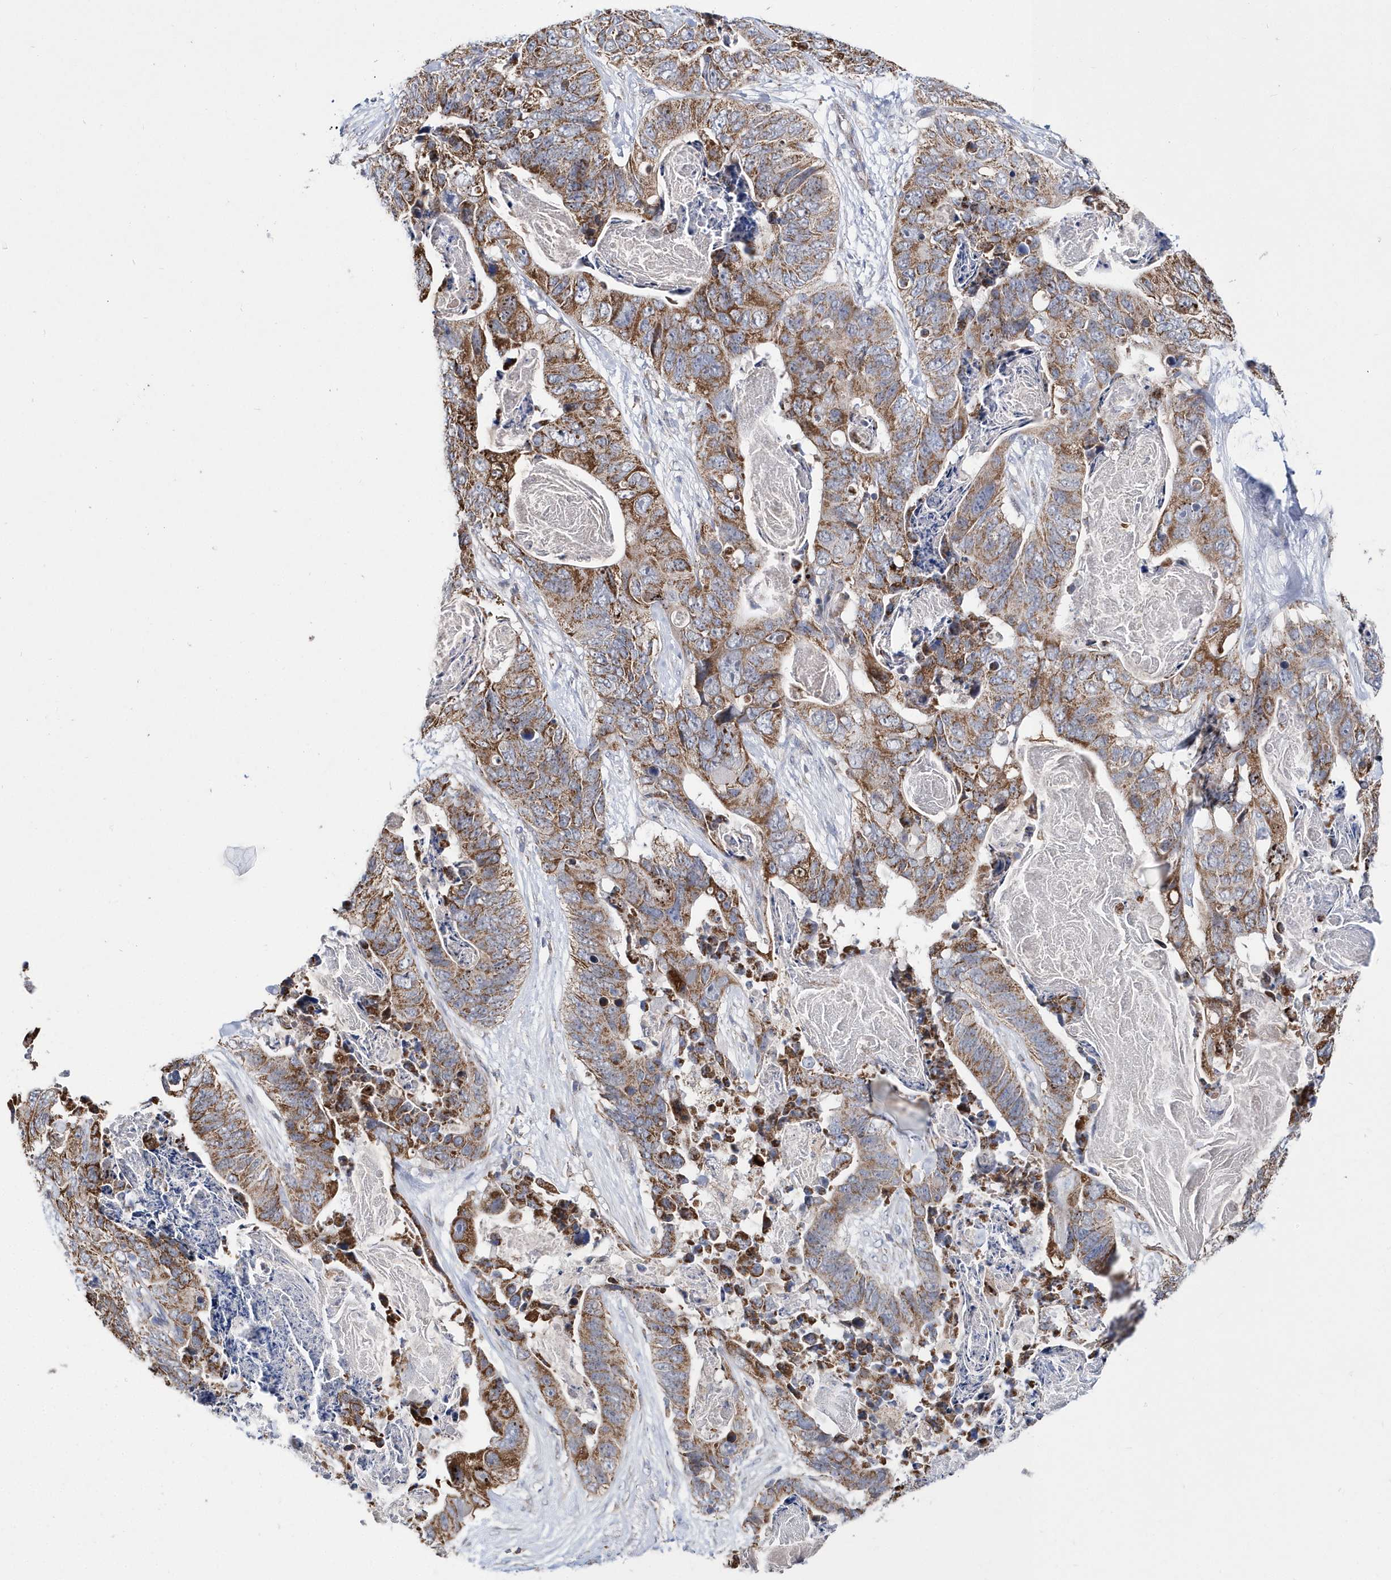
{"staining": {"intensity": "strong", "quantity": "25%-75%", "location": "cytoplasmic/membranous"}, "tissue": "stomach cancer", "cell_type": "Tumor cells", "image_type": "cancer", "snomed": [{"axis": "morphology", "description": "Adenocarcinoma, NOS"}, {"axis": "topography", "description": "Stomach"}], "caption": "Immunohistochemistry histopathology image of neoplastic tissue: human stomach adenocarcinoma stained using immunohistochemistry reveals high levels of strong protein expression localized specifically in the cytoplasmic/membranous of tumor cells, appearing as a cytoplasmic/membranous brown color.", "gene": "SPATA5", "patient": {"sex": "female", "age": 89}}